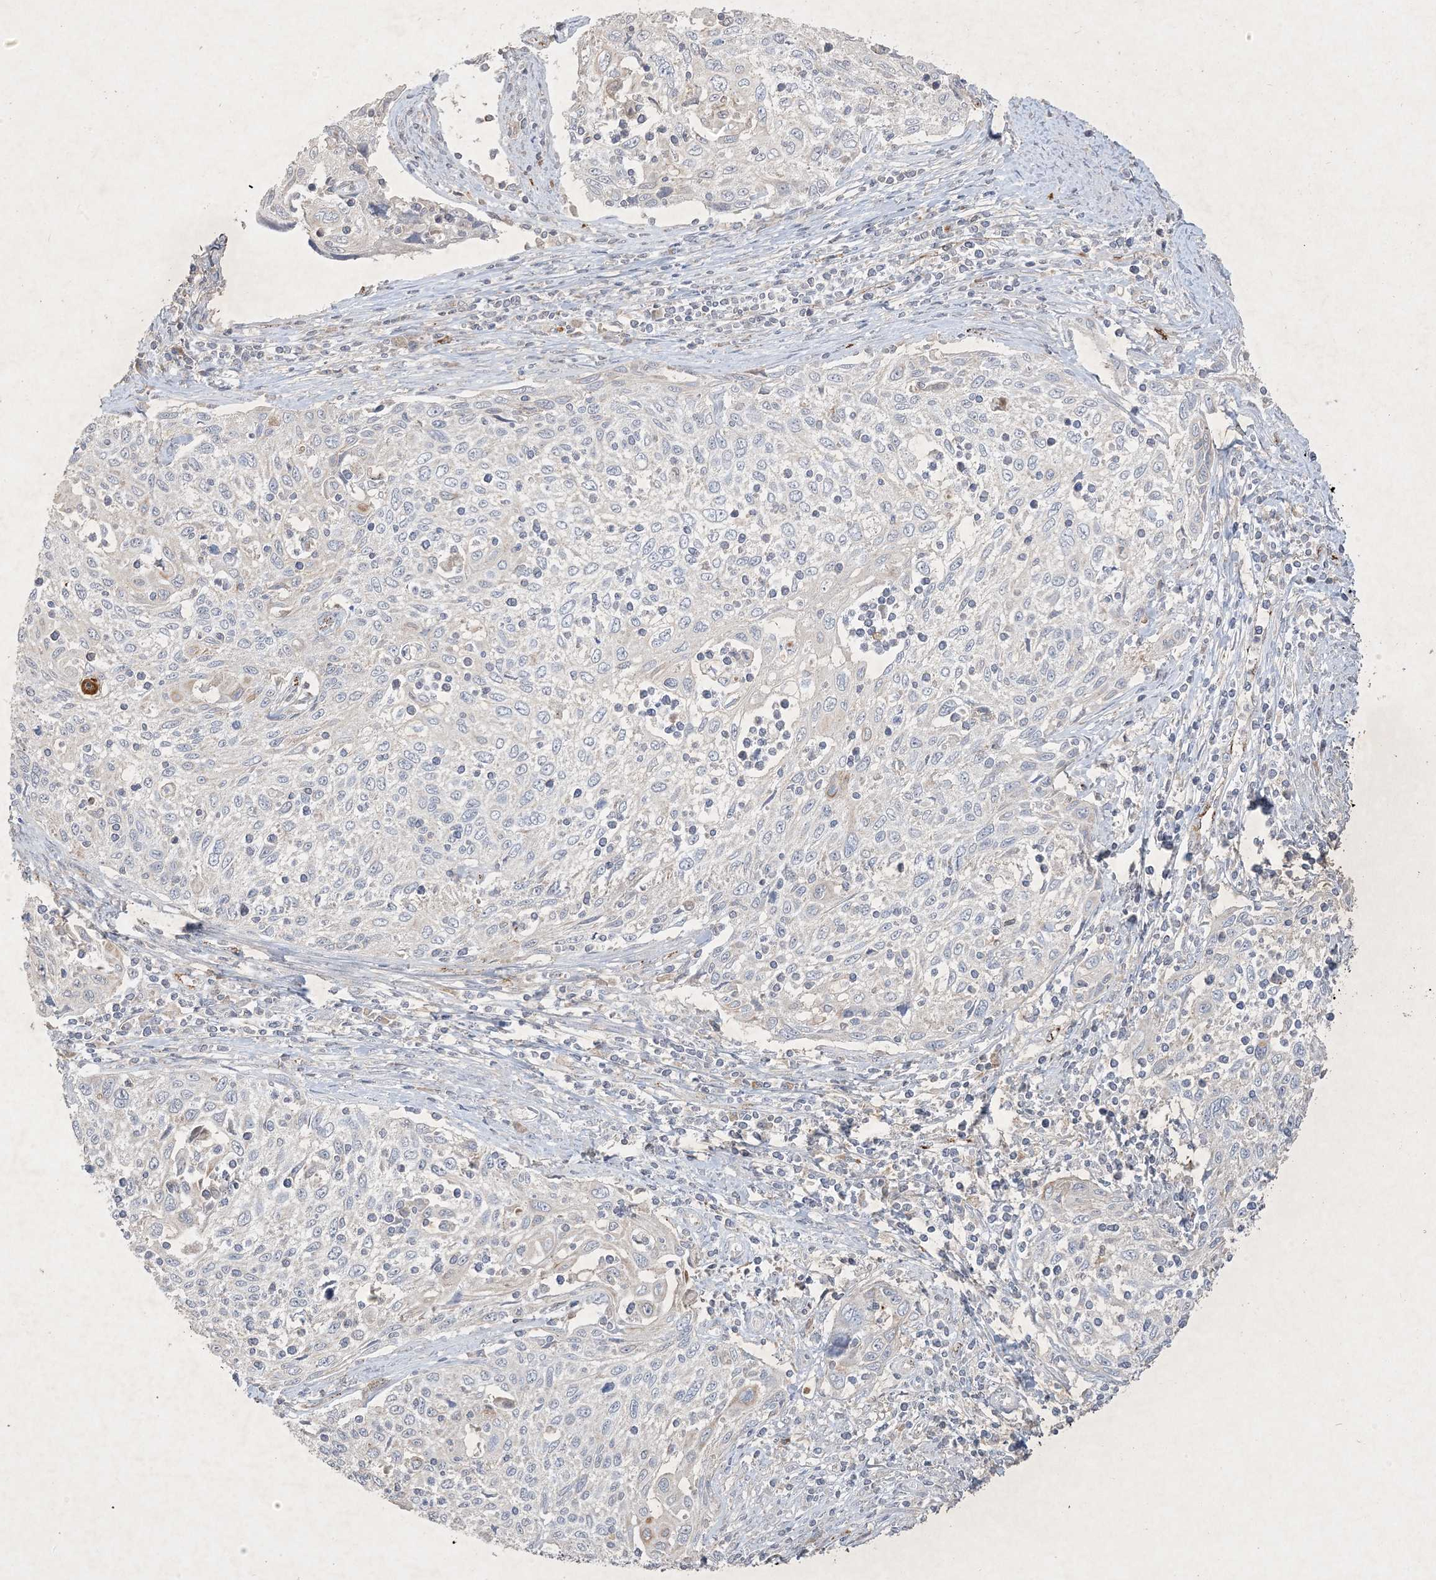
{"staining": {"intensity": "negative", "quantity": "none", "location": "none"}, "tissue": "cervical cancer", "cell_type": "Tumor cells", "image_type": "cancer", "snomed": [{"axis": "morphology", "description": "Squamous cell carcinoma, NOS"}, {"axis": "topography", "description": "Cervix"}], "caption": "Immunohistochemical staining of human squamous cell carcinoma (cervical) demonstrates no significant staining in tumor cells. Brightfield microscopy of immunohistochemistry stained with DAB (brown) and hematoxylin (blue), captured at high magnification.", "gene": "PRSS36", "patient": {"sex": "female", "age": 70}}